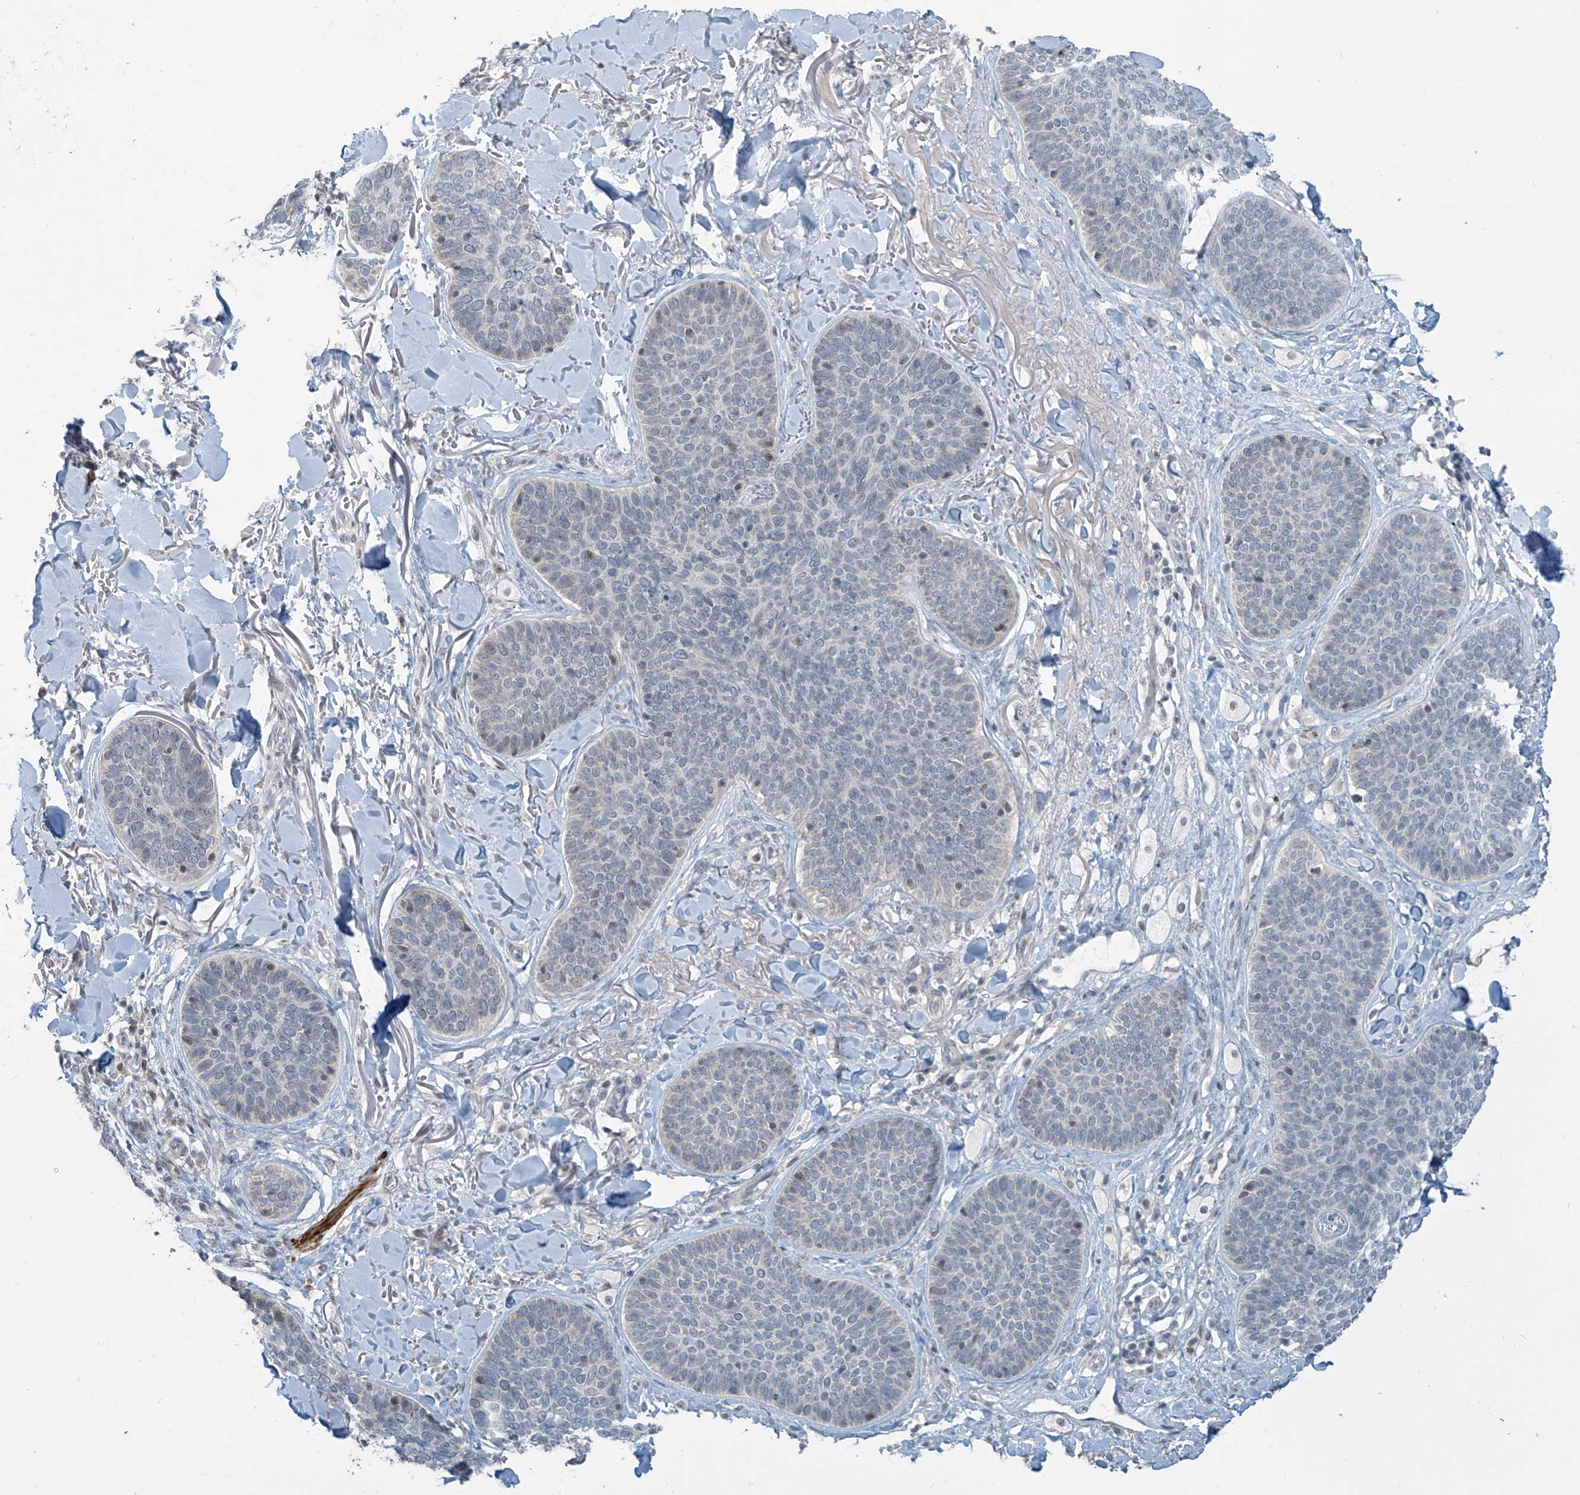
{"staining": {"intensity": "negative", "quantity": "none", "location": "none"}, "tissue": "skin cancer", "cell_type": "Tumor cells", "image_type": "cancer", "snomed": [{"axis": "morphology", "description": "Basal cell carcinoma"}, {"axis": "topography", "description": "Skin"}], "caption": "This micrograph is of skin basal cell carcinoma stained with immunohistochemistry (IHC) to label a protein in brown with the nuclei are counter-stained blue. There is no expression in tumor cells.", "gene": "METAP1D", "patient": {"sex": "male", "age": 85}}